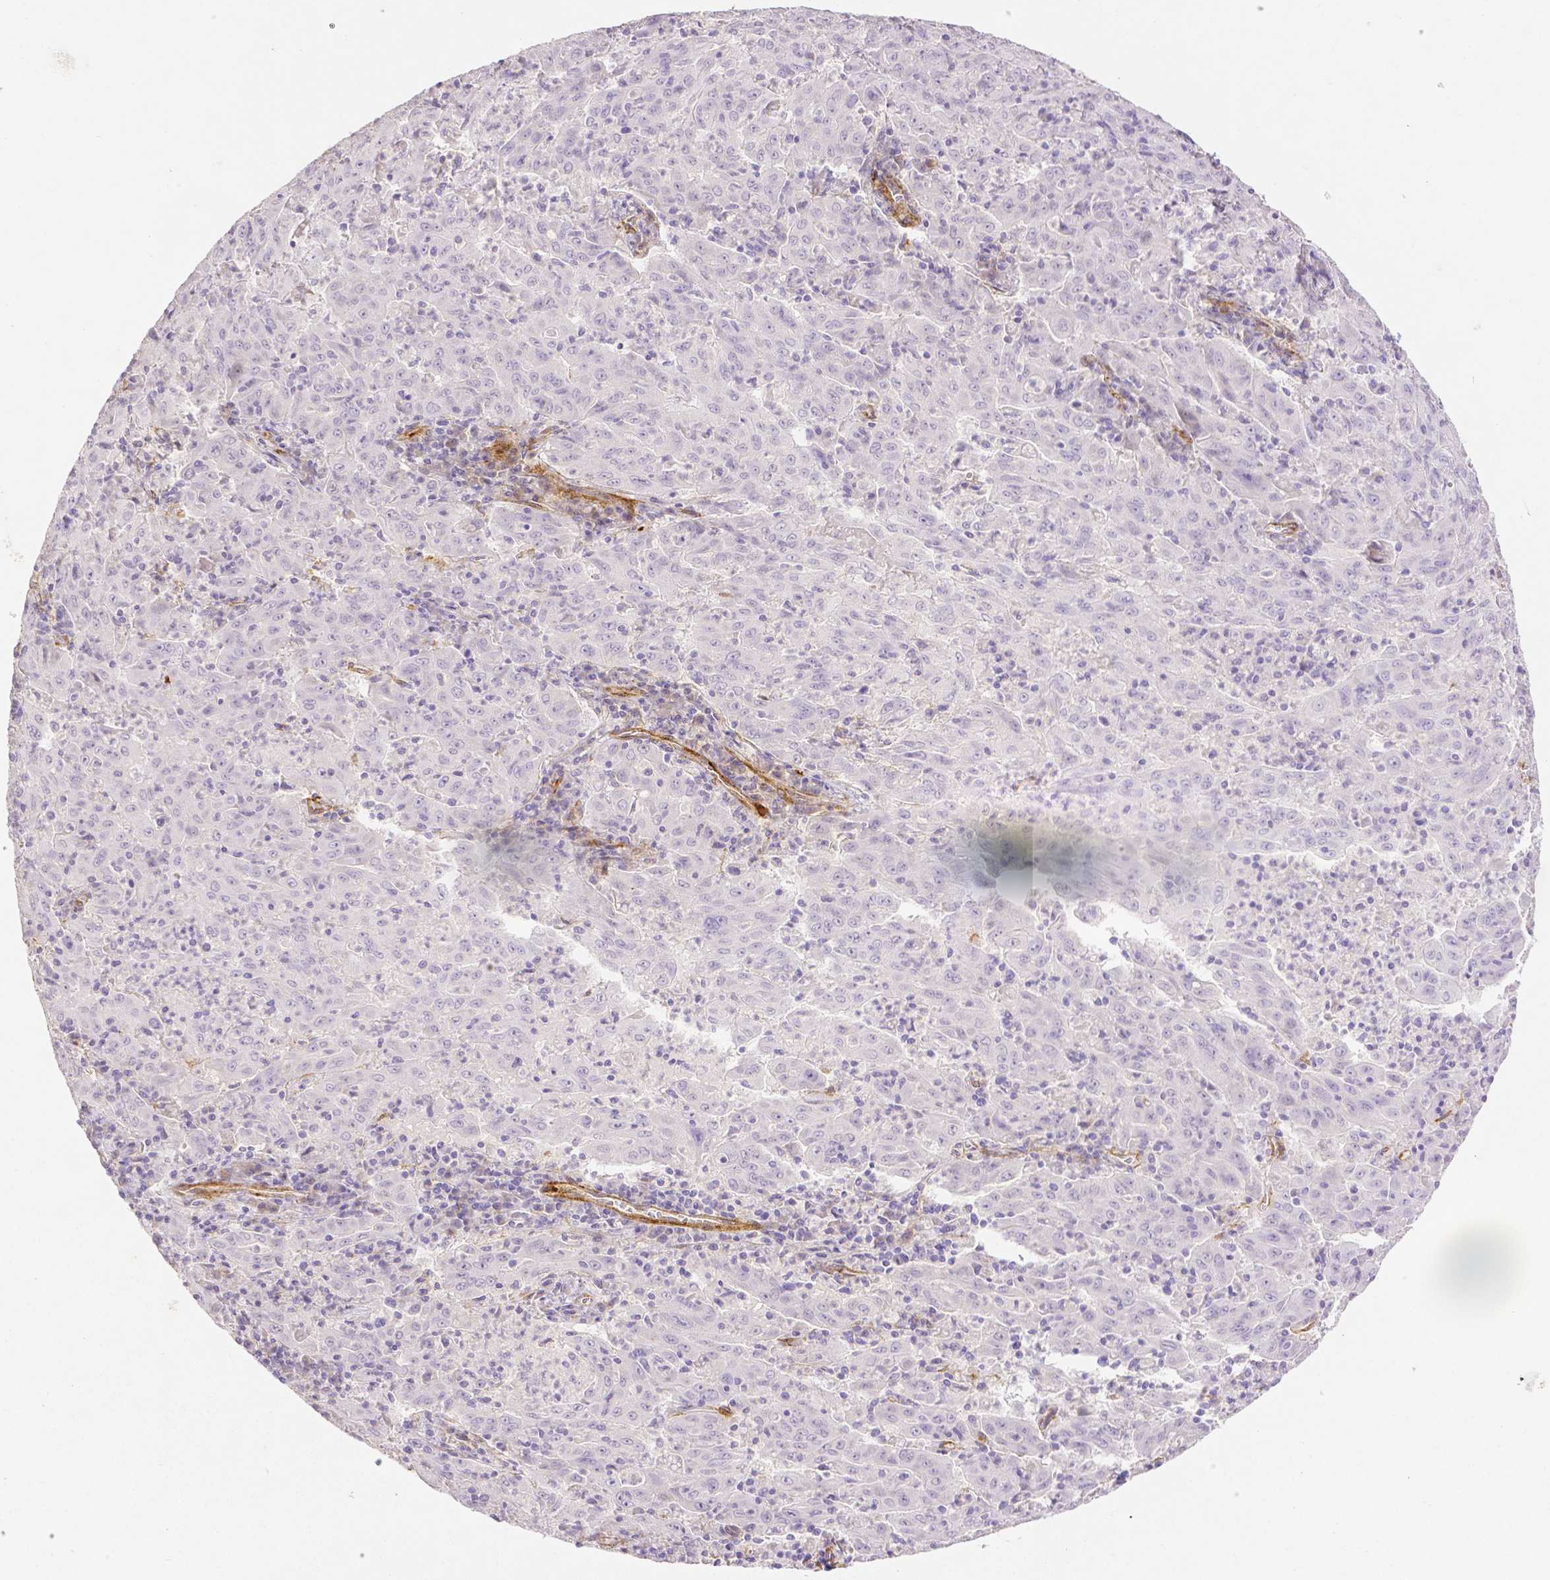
{"staining": {"intensity": "negative", "quantity": "none", "location": "none"}, "tissue": "pancreatic cancer", "cell_type": "Tumor cells", "image_type": "cancer", "snomed": [{"axis": "morphology", "description": "Adenocarcinoma, NOS"}, {"axis": "topography", "description": "Pancreas"}], "caption": "The immunohistochemistry (IHC) micrograph has no significant expression in tumor cells of adenocarcinoma (pancreatic) tissue. (Brightfield microscopy of DAB immunohistochemistry at high magnification).", "gene": "THY1", "patient": {"sex": "male", "age": 63}}